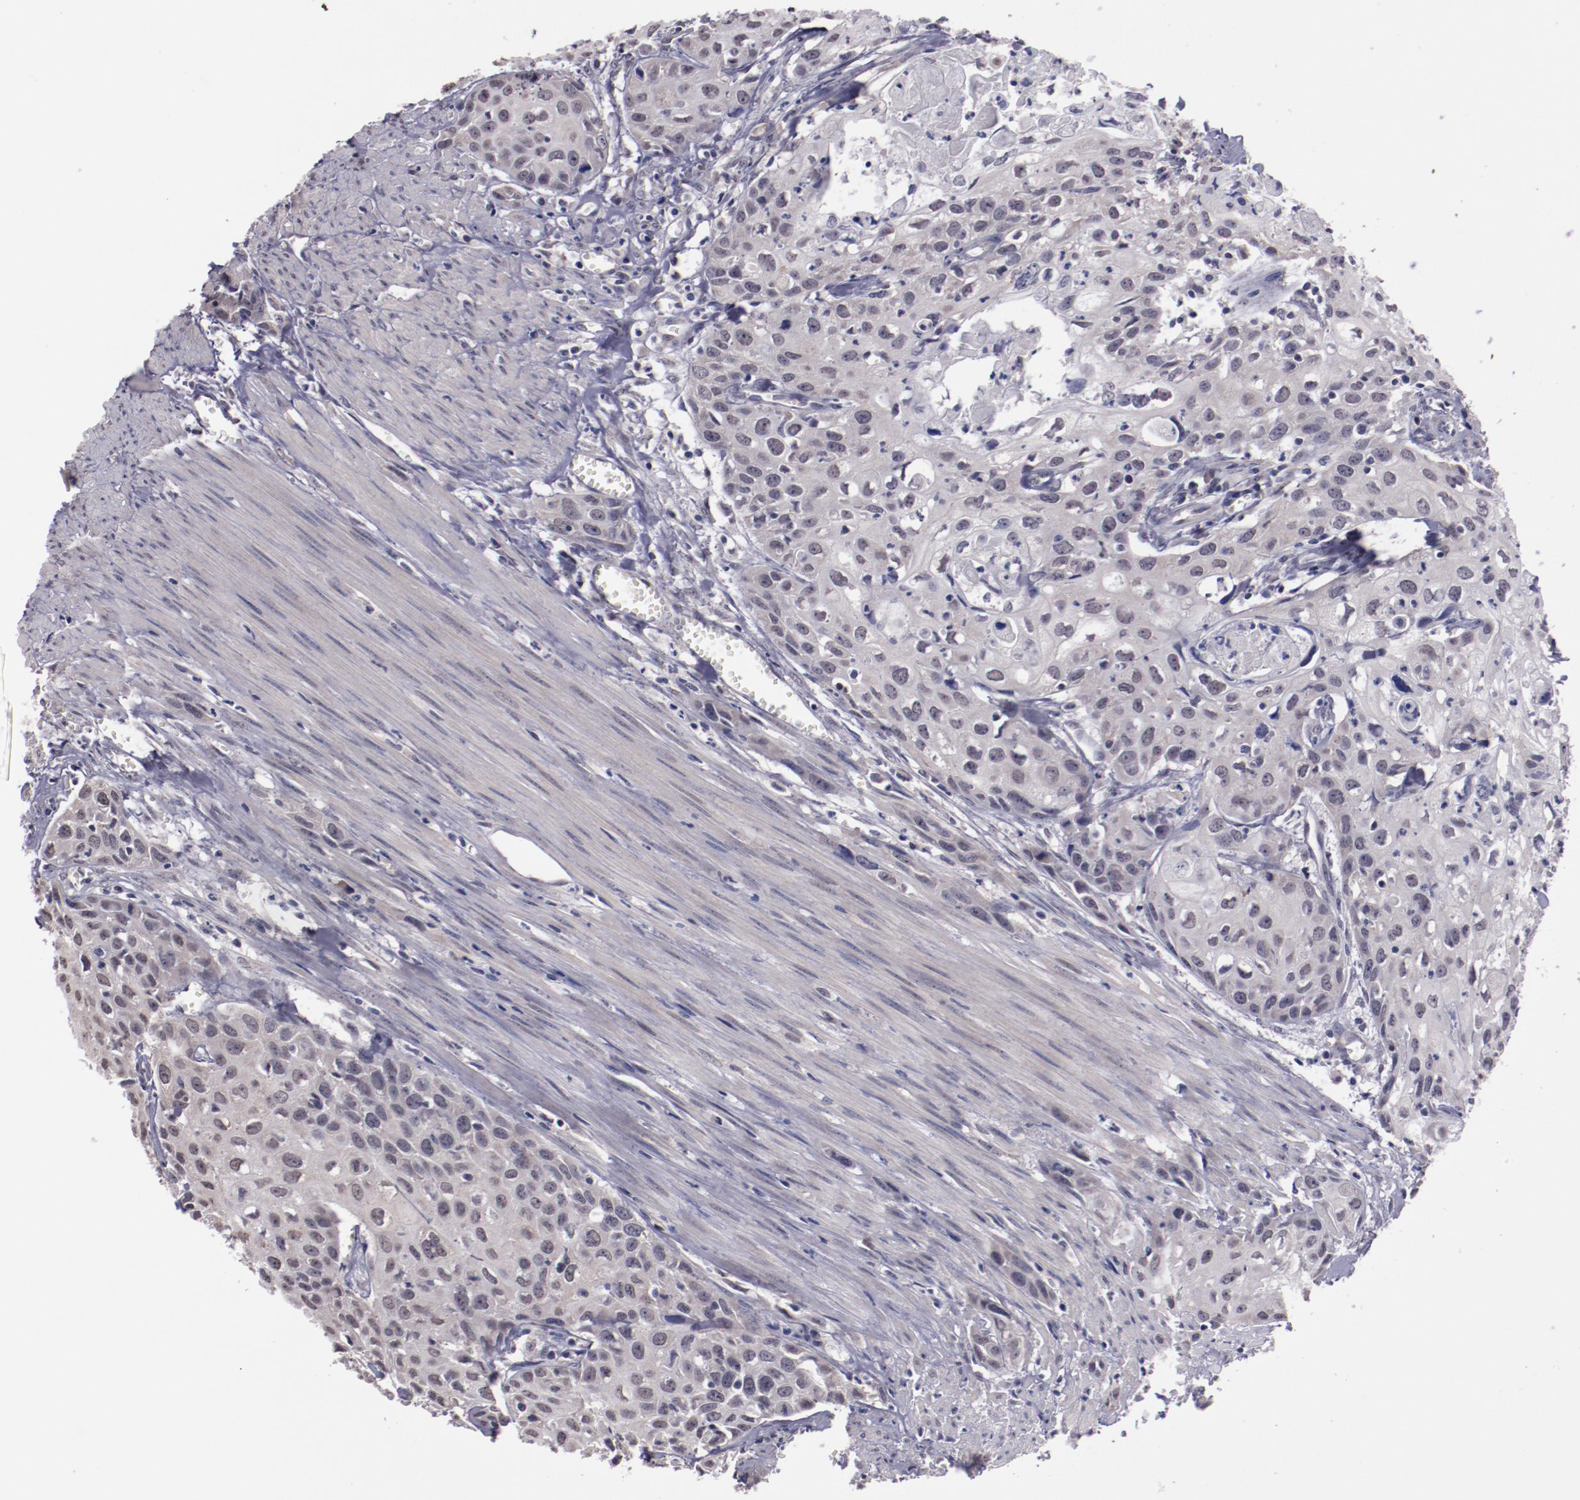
{"staining": {"intensity": "weak", "quantity": "25%-75%", "location": "nuclear"}, "tissue": "urothelial cancer", "cell_type": "Tumor cells", "image_type": "cancer", "snomed": [{"axis": "morphology", "description": "Urothelial carcinoma, High grade"}, {"axis": "topography", "description": "Urinary bladder"}], "caption": "Immunohistochemical staining of urothelial carcinoma (high-grade) exhibits weak nuclear protein expression in about 25%-75% of tumor cells. (brown staining indicates protein expression, while blue staining denotes nuclei).", "gene": "NRXN3", "patient": {"sex": "male", "age": 54}}